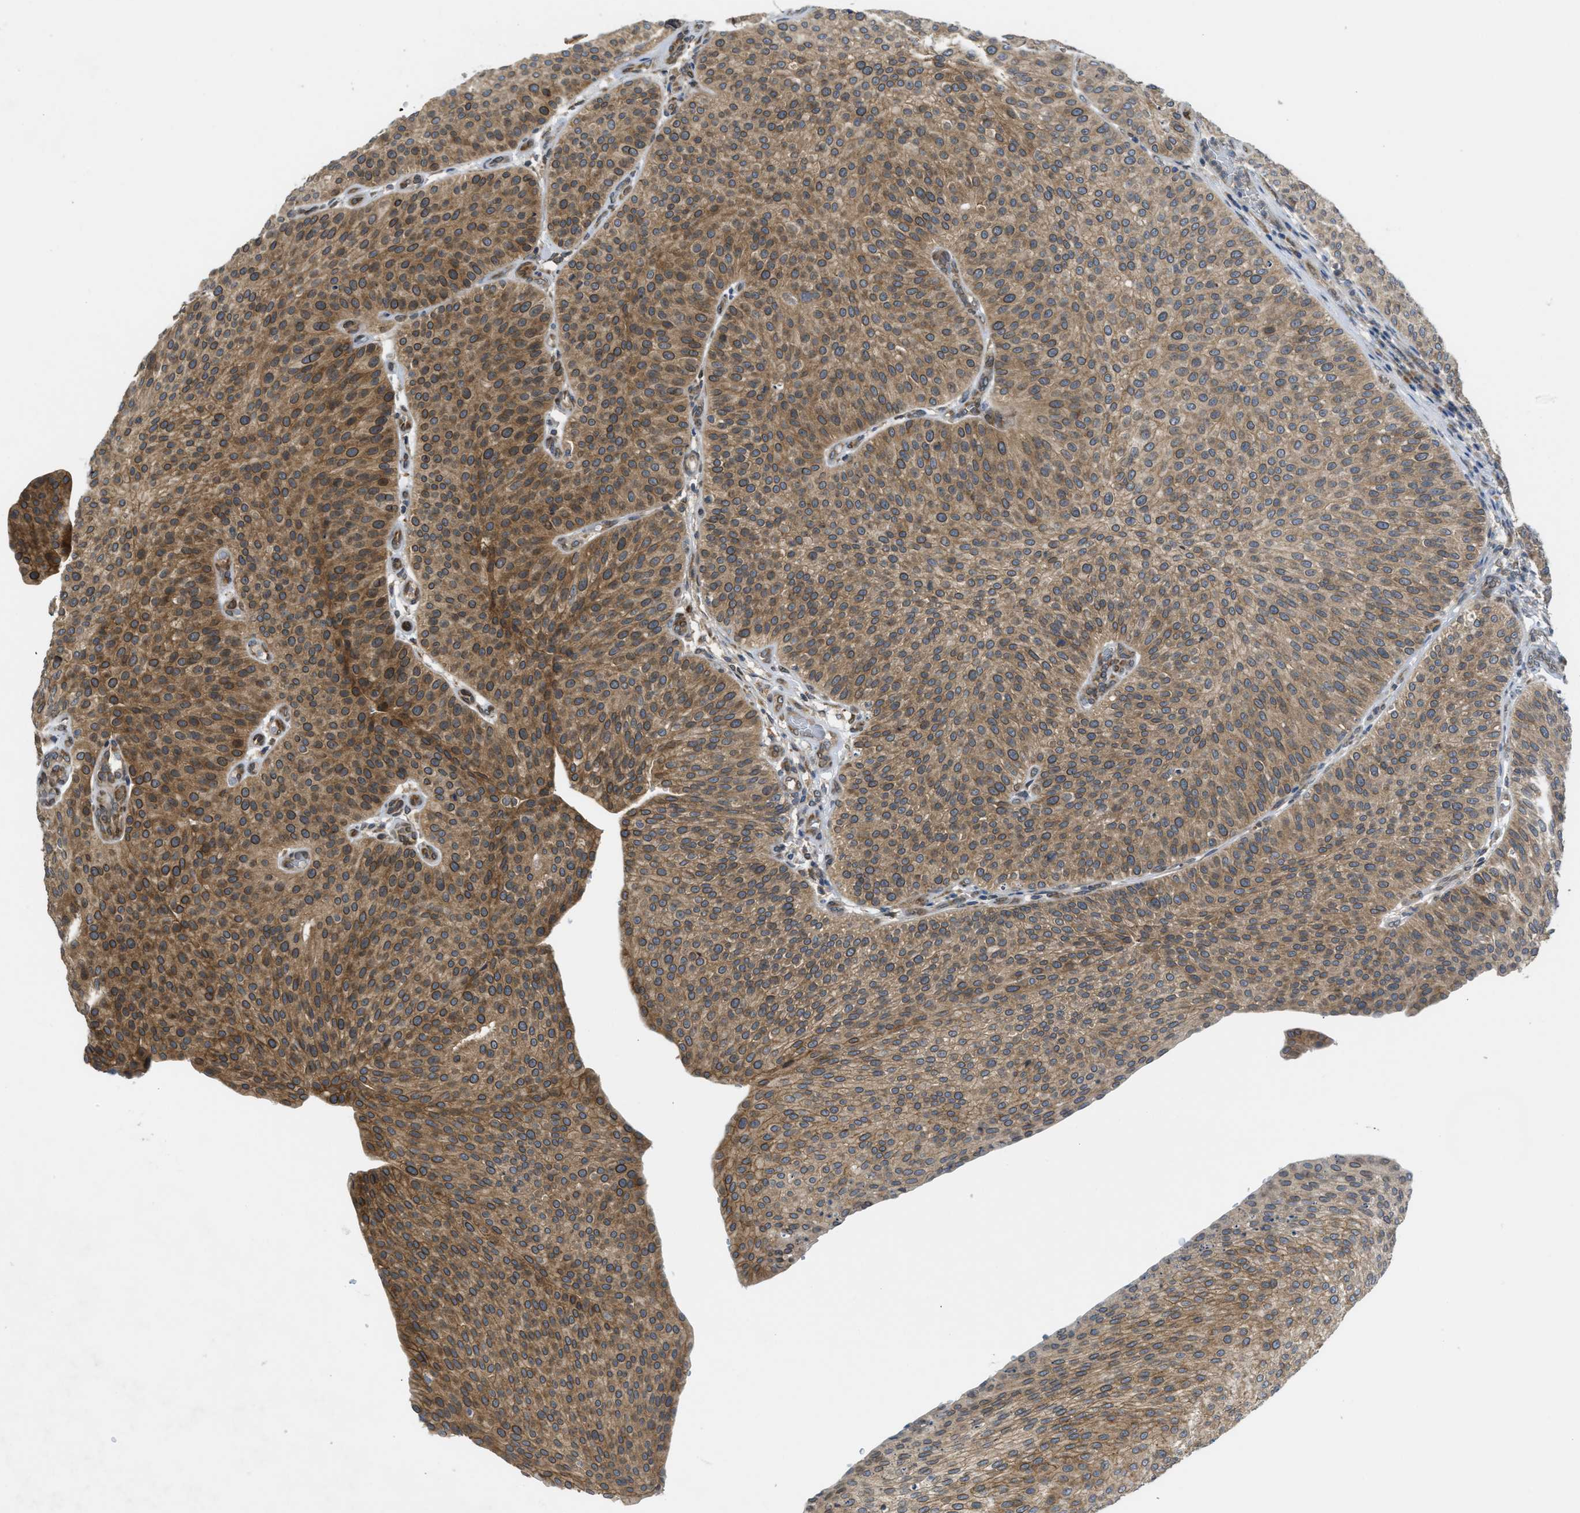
{"staining": {"intensity": "moderate", "quantity": ">75%", "location": "cytoplasmic/membranous"}, "tissue": "urothelial cancer", "cell_type": "Tumor cells", "image_type": "cancer", "snomed": [{"axis": "morphology", "description": "Urothelial carcinoma, Low grade"}, {"axis": "topography", "description": "Smooth muscle"}, {"axis": "topography", "description": "Urinary bladder"}], "caption": "Immunohistochemistry (IHC) of urothelial cancer demonstrates medium levels of moderate cytoplasmic/membranous positivity in about >75% of tumor cells. The staining is performed using DAB brown chromogen to label protein expression. The nuclei are counter-stained blue using hematoxylin.", "gene": "EIF2AK3", "patient": {"sex": "male", "age": 60}}